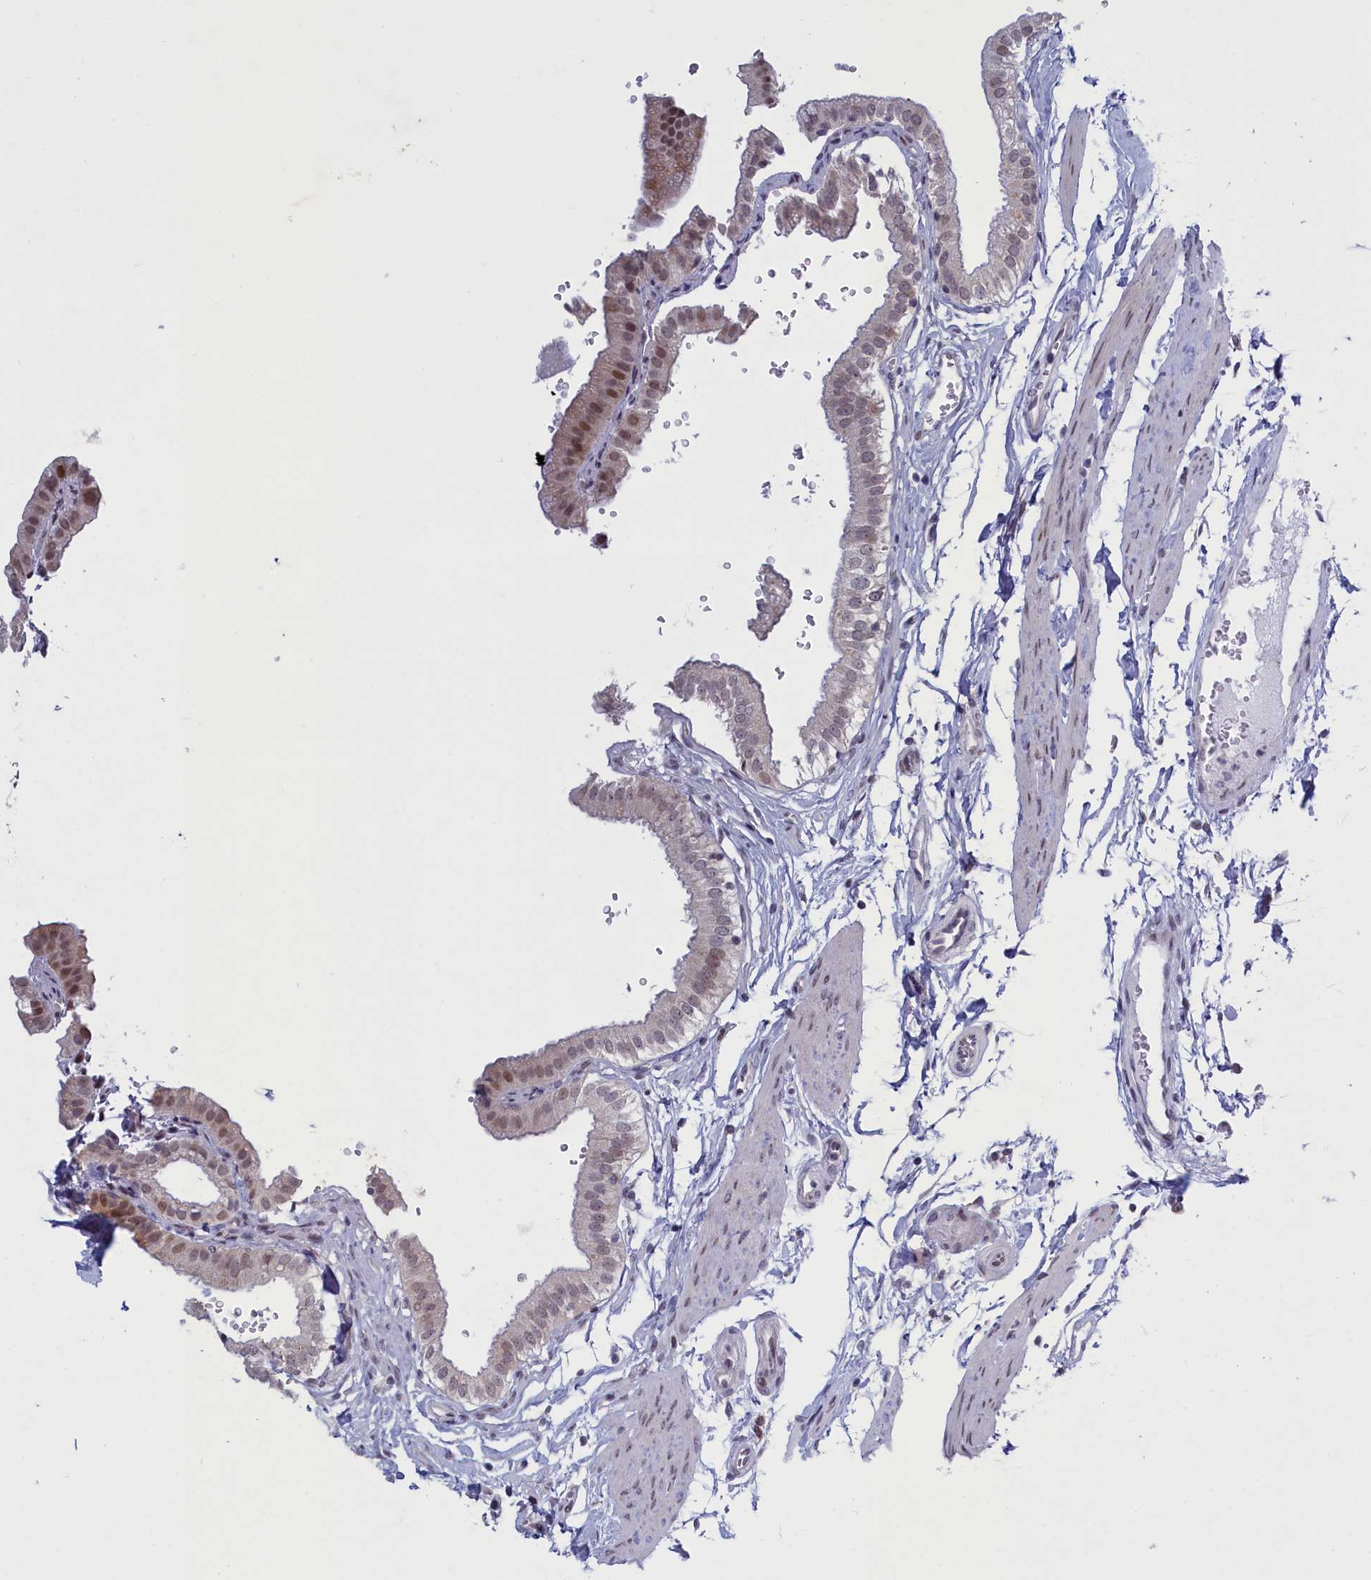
{"staining": {"intensity": "moderate", "quantity": "<25%", "location": "cytoplasmic/membranous,nuclear"}, "tissue": "gallbladder", "cell_type": "Glandular cells", "image_type": "normal", "snomed": [{"axis": "morphology", "description": "Normal tissue, NOS"}, {"axis": "topography", "description": "Gallbladder"}], "caption": "Immunohistochemical staining of benign gallbladder demonstrates <25% levels of moderate cytoplasmic/membranous,nuclear protein positivity in approximately <25% of glandular cells.", "gene": "ATF7IP2", "patient": {"sex": "female", "age": 61}}